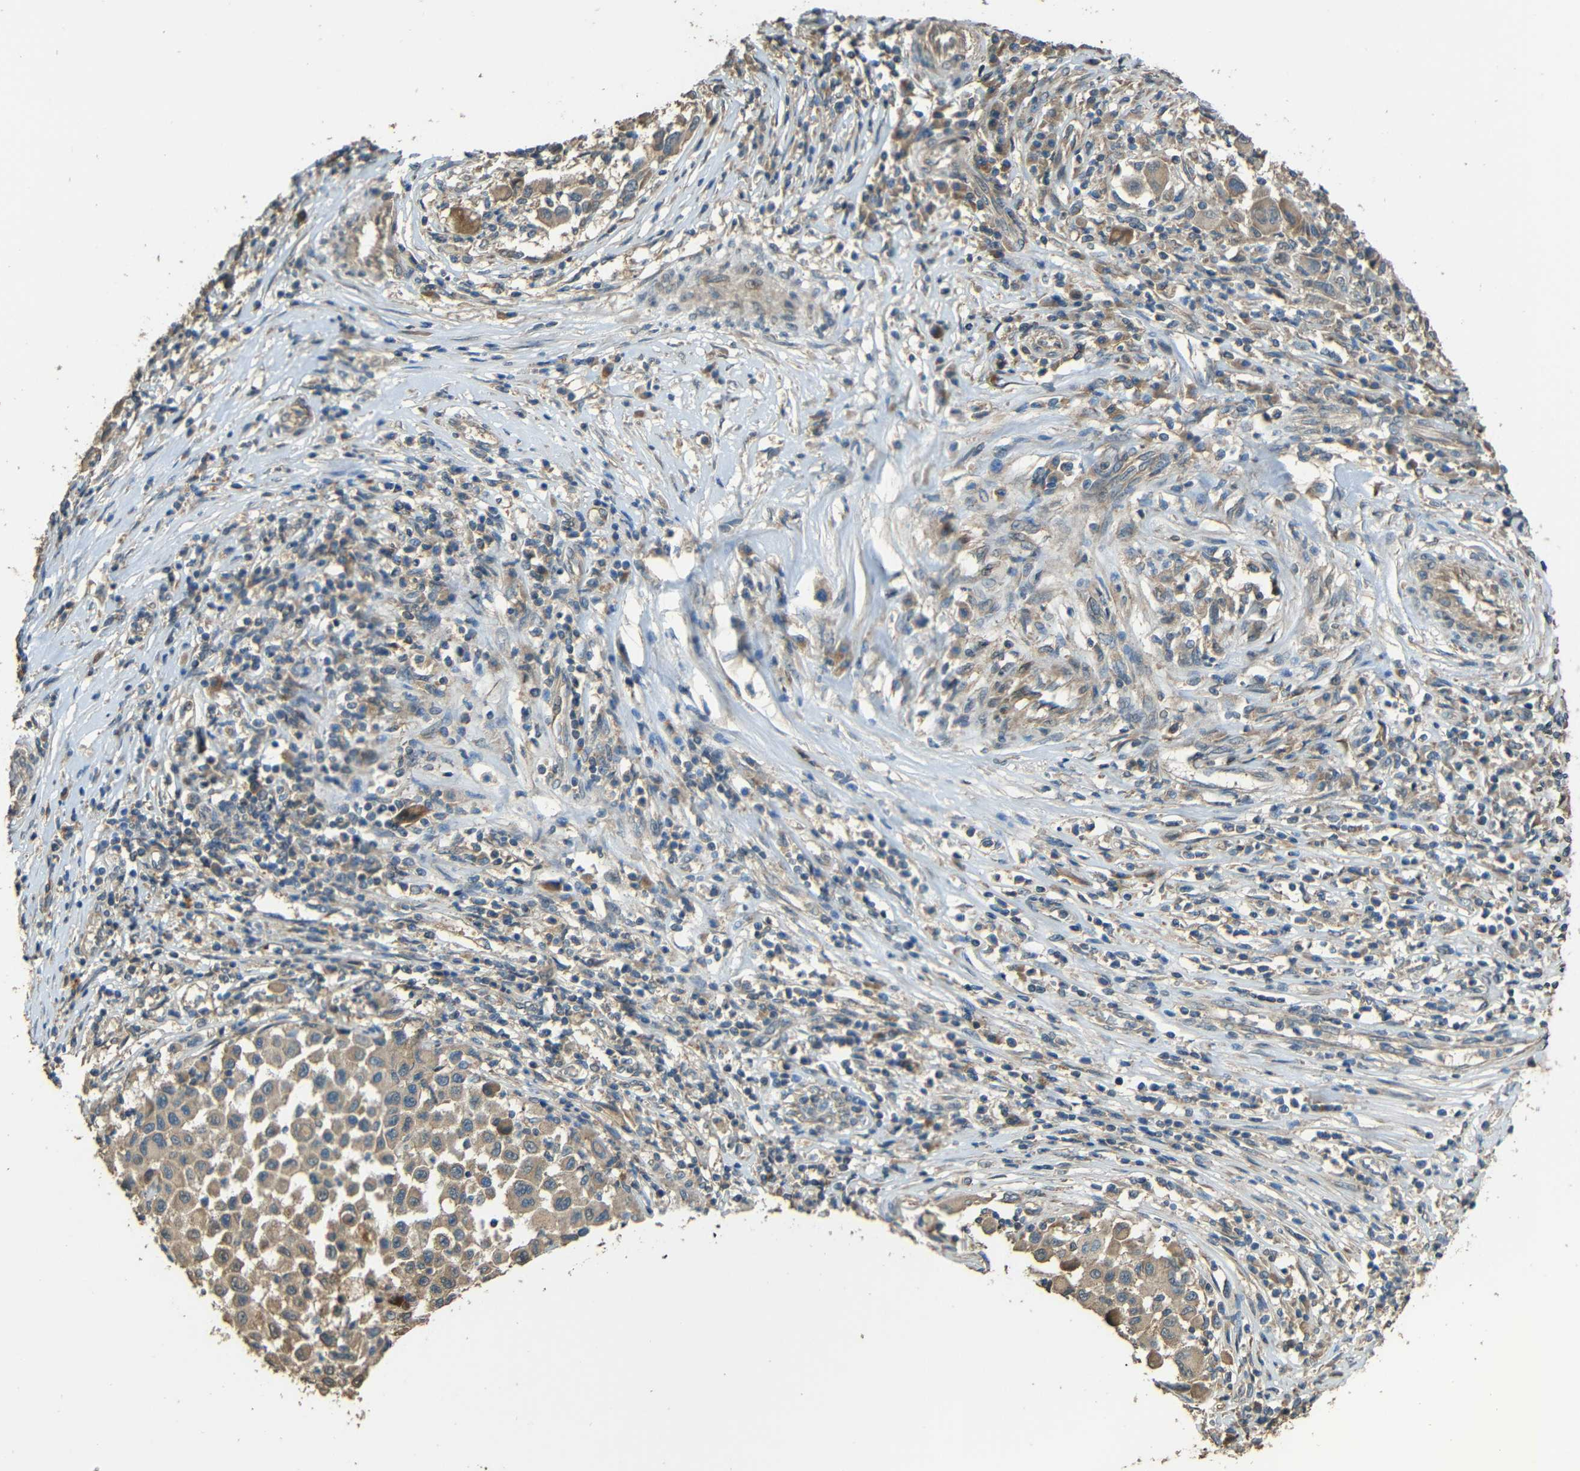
{"staining": {"intensity": "moderate", "quantity": ">75%", "location": "cytoplasmic/membranous"}, "tissue": "melanoma", "cell_type": "Tumor cells", "image_type": "cancer", "snomed": [{"axis": "morphology", "description": "Malignant melanoma, Metastatic site"}, {"axis": "topography", "description": "Lymph node"}], "caption": "IHC of malignant melanoma (metastatic site) reveals medium levels of moderate cytoplasmic/membranous positivity in about >75% of tumor cells.", "gene": "ACACA", "patient": {"sex": "male", "age": 61}}